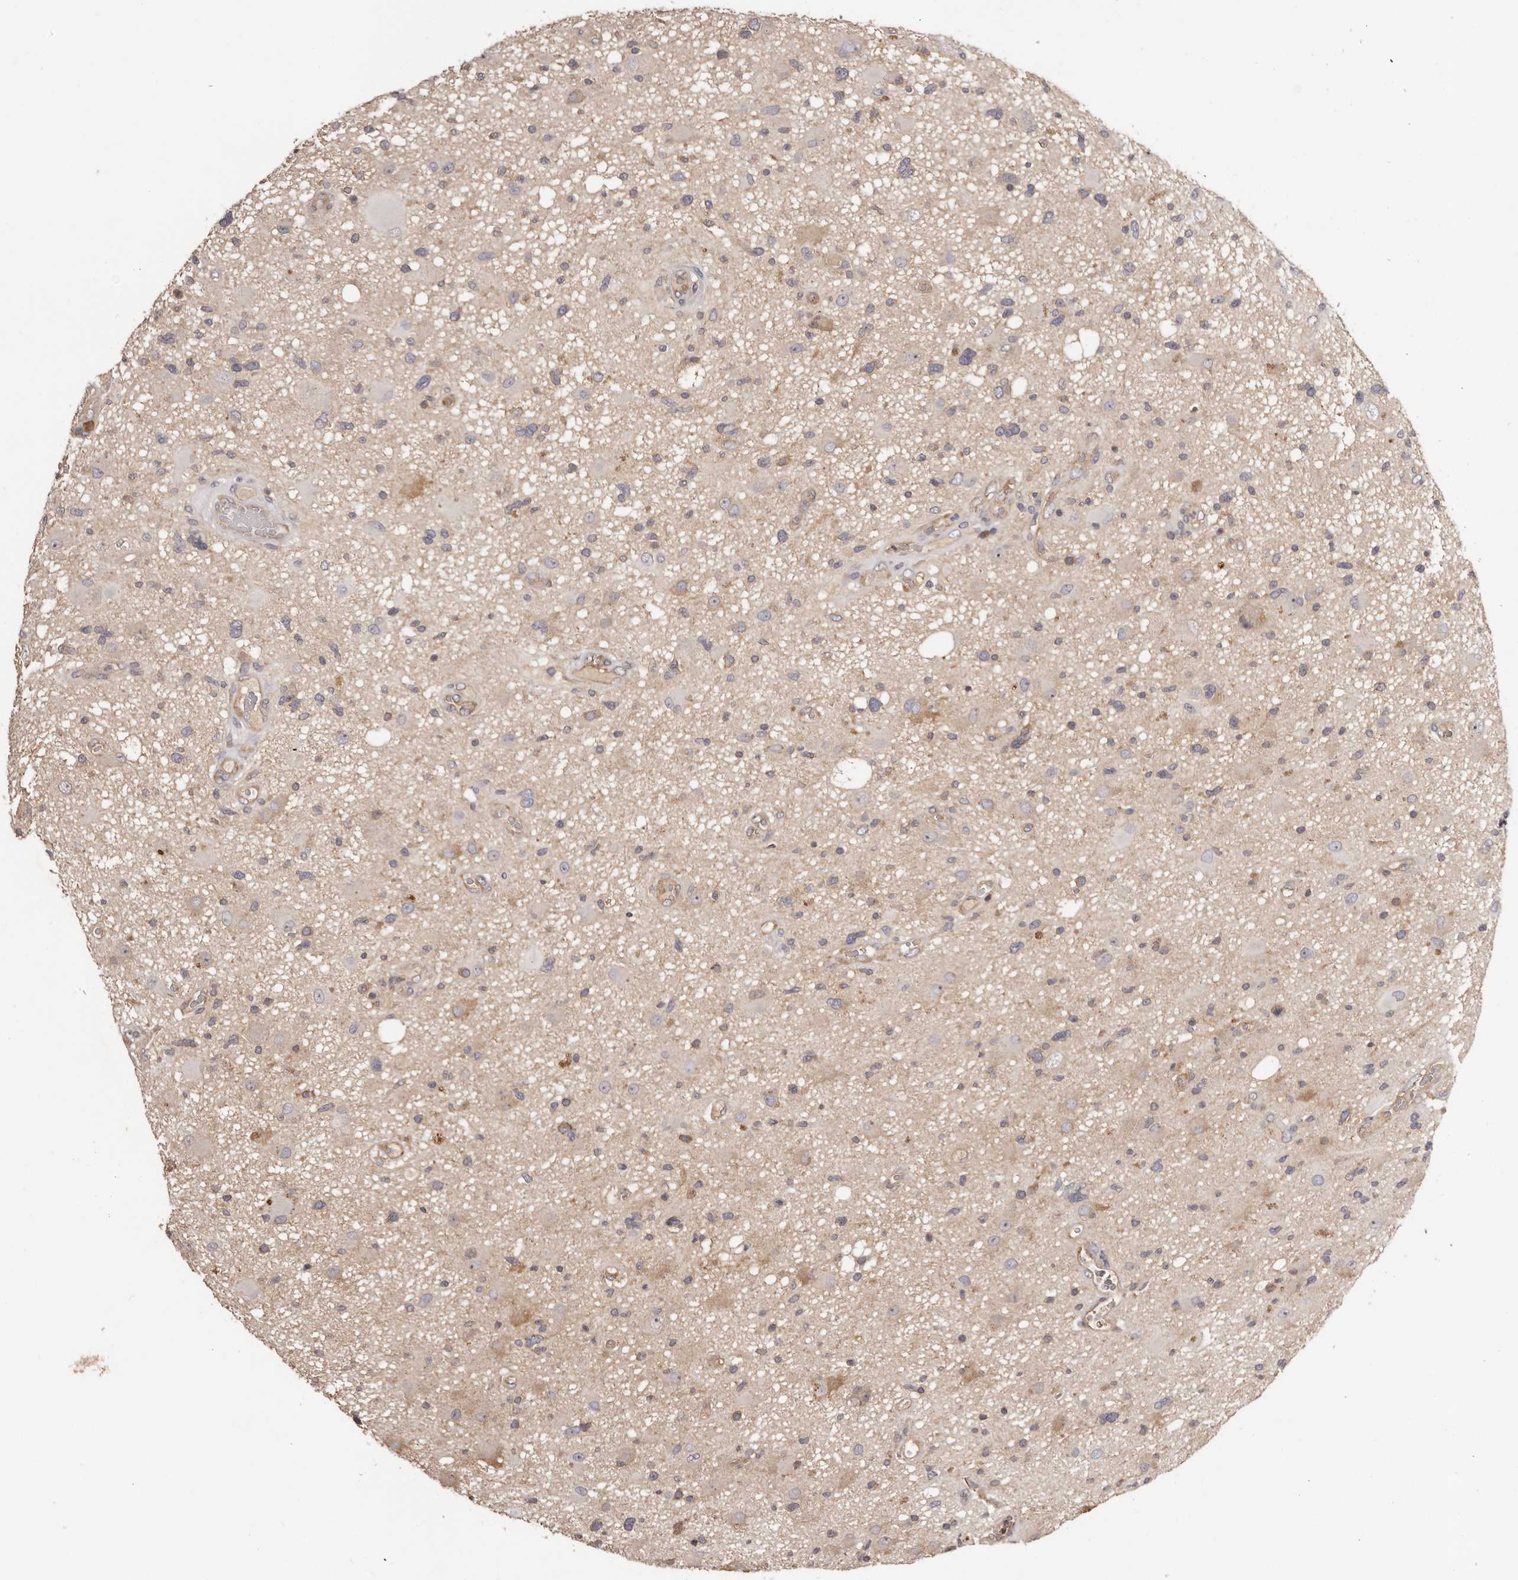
{"staining": {"intensity": "weak", "quantity": ">75%", "location": "cytoplasmic/membranous"}, "tissue": "glioma", "cell_type": "Tumor cells", "image_type": "cancer", "snomed": [{"axis": "morphology", "description": "Glioma, malignant, High grade"}, {"axis": "topography", "description": "Brain"}], "caption": "Glioma stained with a protein marker reveals weak staining in tumor cells.", "gene": "LTV1", "patient": {"sex": "male", "age": 33}}